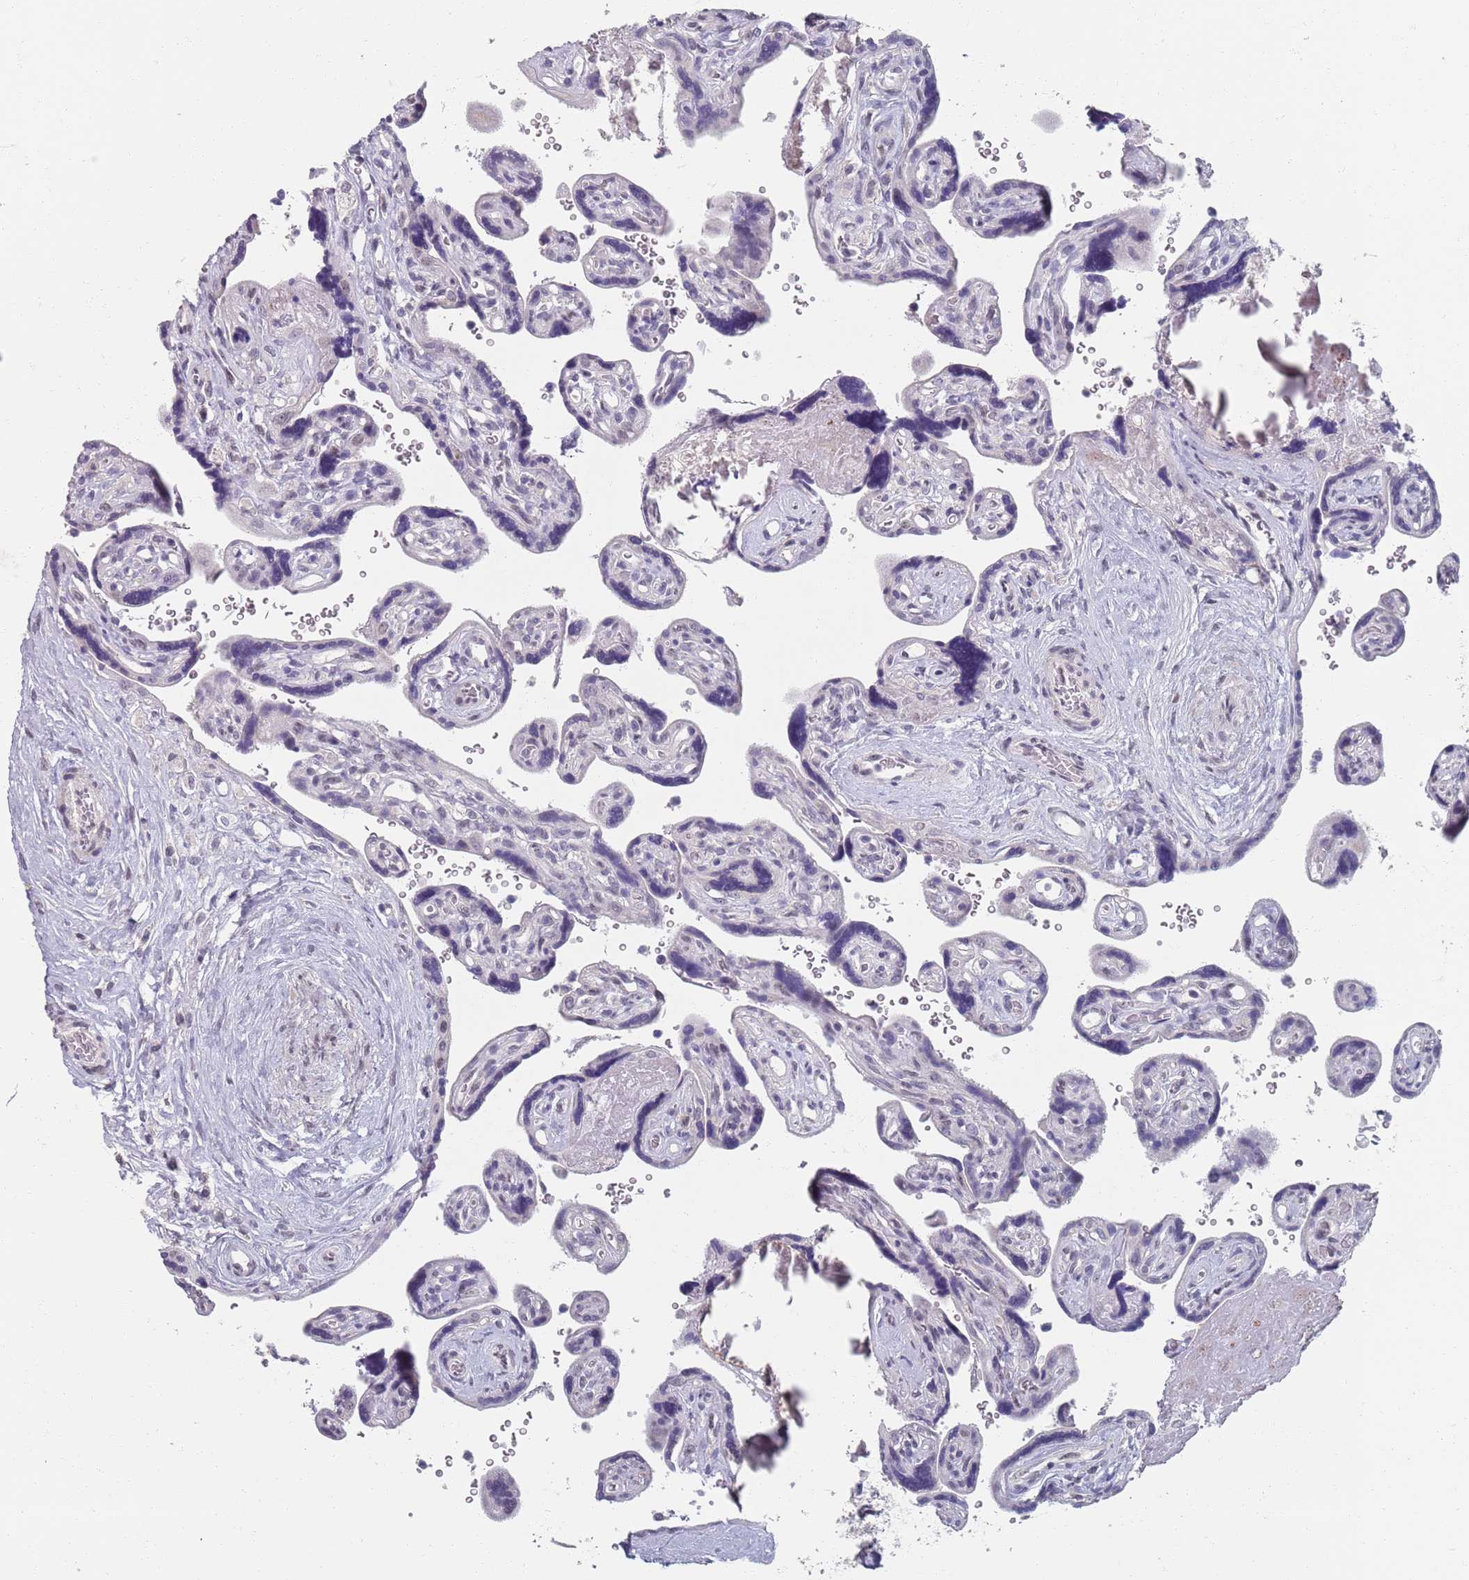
{"staining": {"intensity": "negative", "quantity": "none", "location": "none"}, "tissue": "placenta", "cell_type": "Decidual cells", "image_type": "normal", "snomed": [{"axis": "morphology", "description": "Normal tissue, NOS"}, {"axis": "topography", "description": "Placenta"}], "caption": "This is a micrograph of immunohistochemistry (IHC) staining of normal placenta, which shows no expression in decidual cells.", "gene": "SAMD1", "patient": {"sex": "female", "age": 39}}